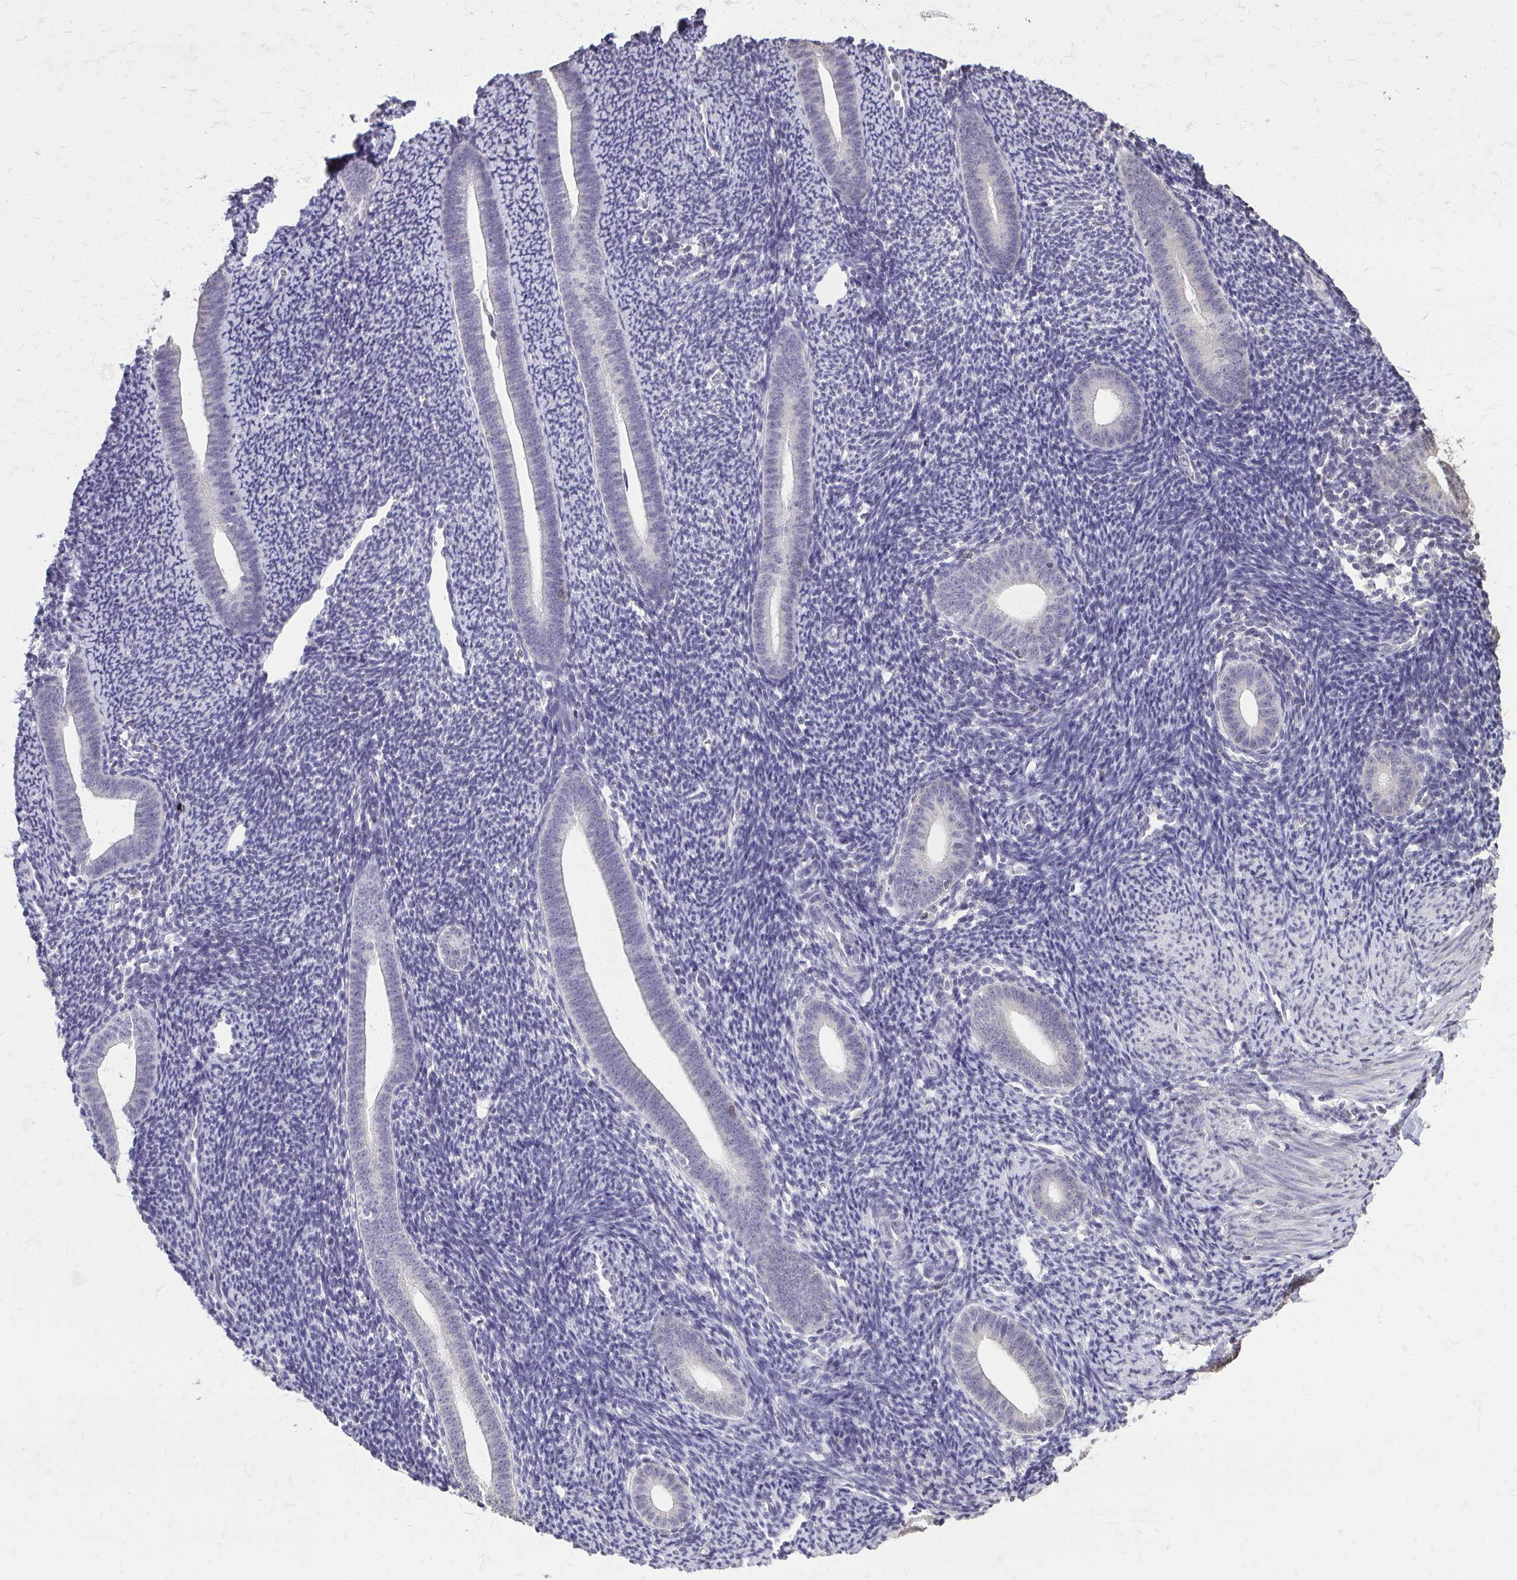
{"staining": {"intensity": "negative", "quantity": "none", "location": "none"}, "tissue": "endometrium", "cell_type": "Cells in endometrial stroma", "image_type": "normal", "snomed": [{"axis": "morphology", "description": "Normal tissue, NOS"}, {"axis": "topography", "description": "Endometrium"}], "caption": "The image exhibits no significant staining in cells in endometrial stroma of endometrium. Nuclei are stained in blue.", "gene": "AKAP5", "patient": {"sex": "female", "age": 39}}